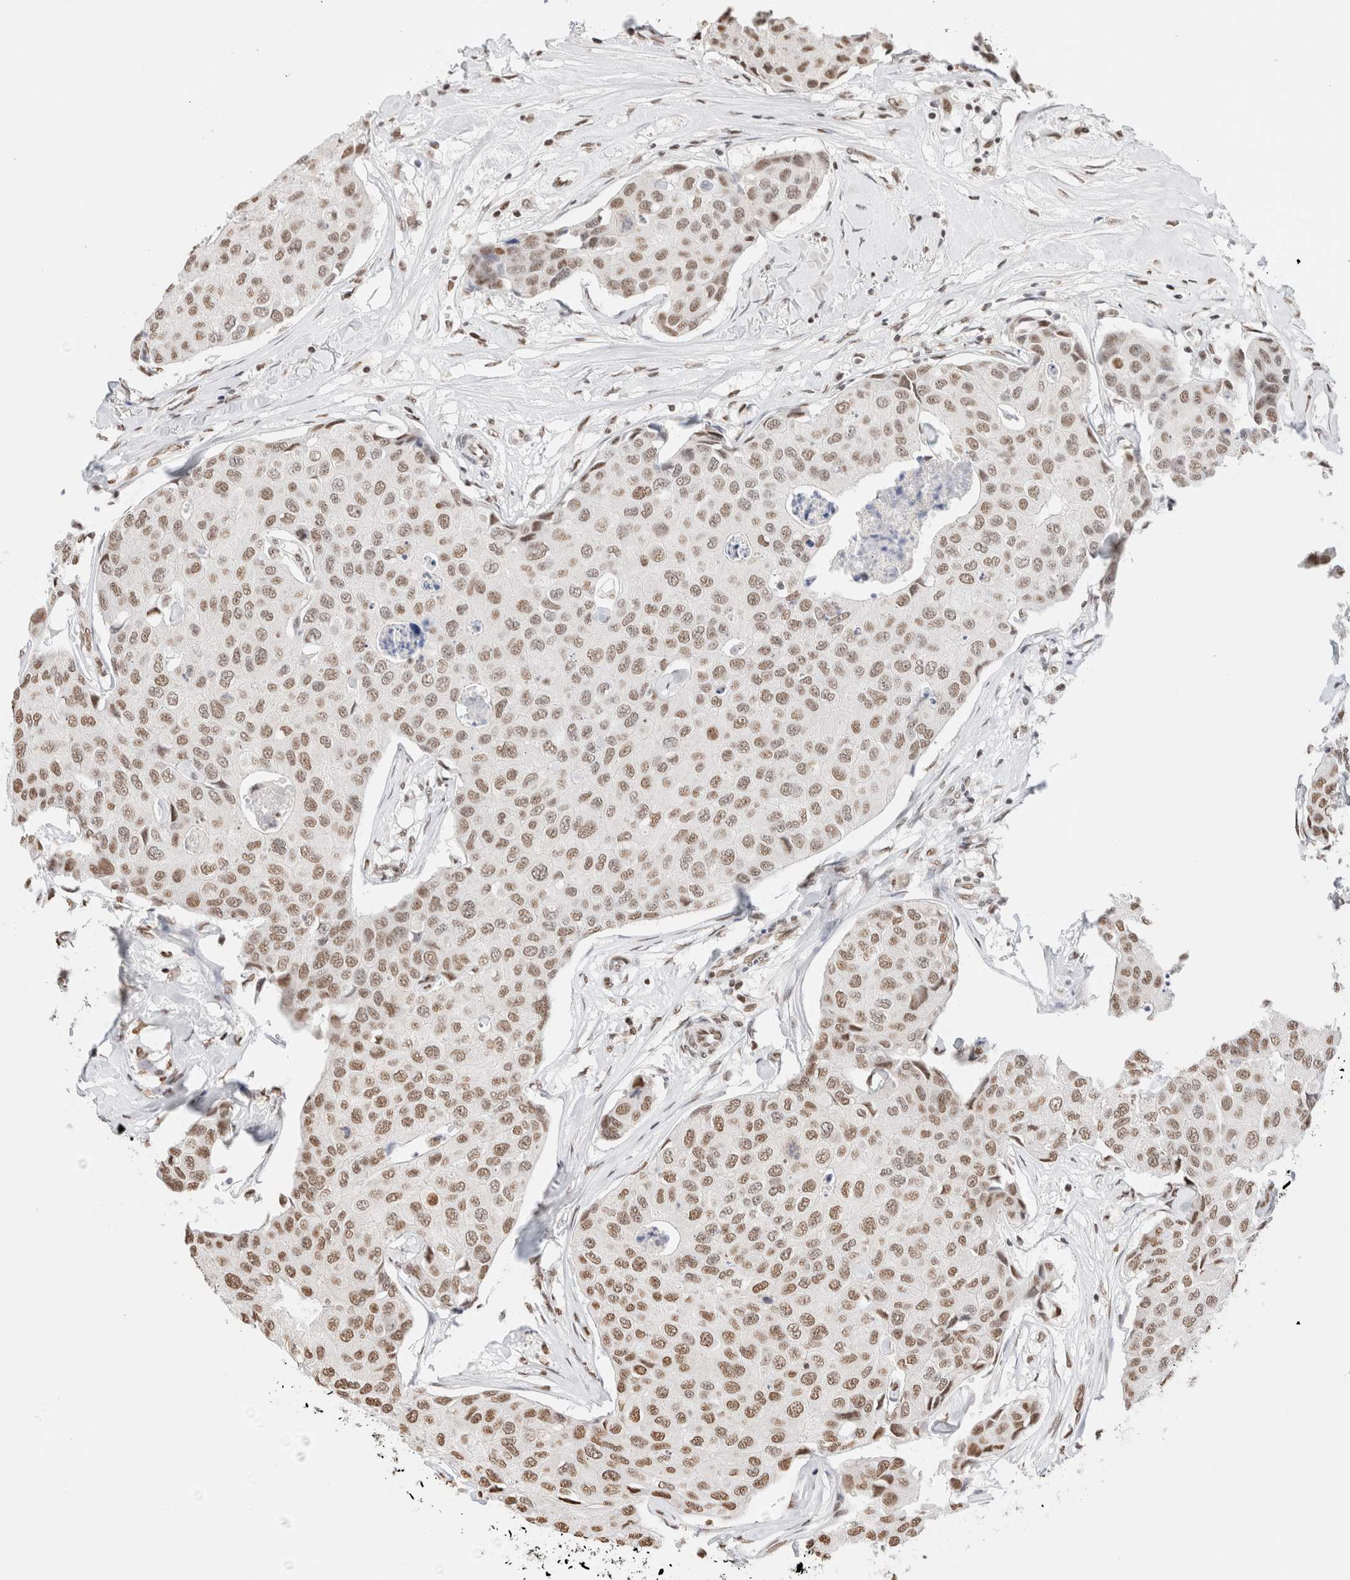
{"staining": {"intensity": "moderate", "quantity": ">75%", "location": "nuclear"}, "tissue": "breast cancer", "cell_type": "Tumor cells", "image_type": "cancer", "snomed": [{"axis": "morphology", "description": "Duct carcinoma"}, {"axis": "topography", "description": "Breast"}], "caption": "This micrograph exhibits breast cancer (intraductal carcinoma) stained with immunohistochemistry (IHC) to label a protein in brown. The nuclear of tumor cells show moderate positivity for the protein. Nuclei are counter-stained blue.", "gene": "SUPT3H", "patient": {"sex": "female", "age": 80}}